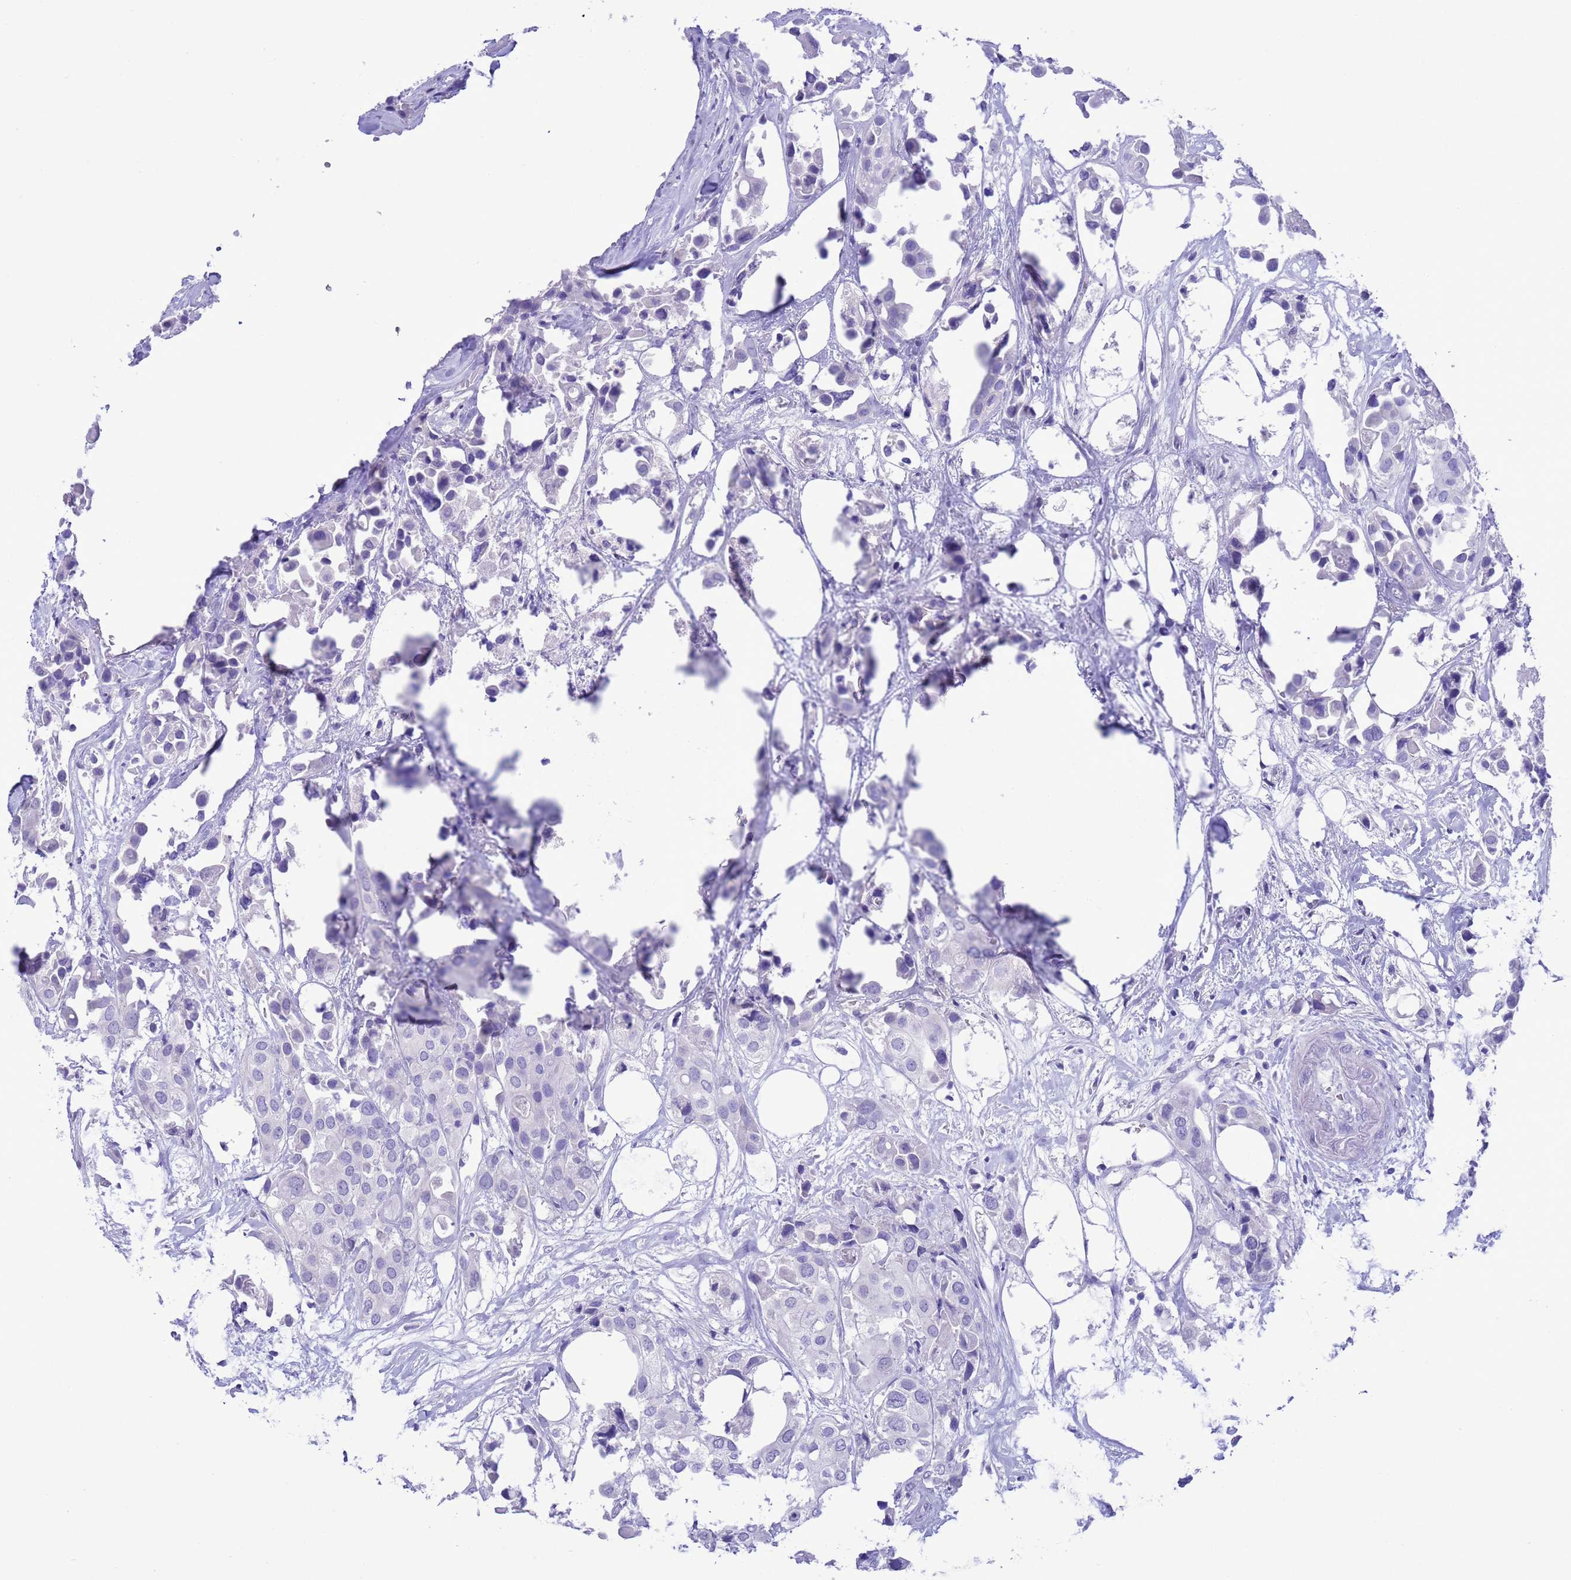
{"staining": {"intensity": "negative", "quantity": "none", "location": "none"}, "tissue": "urothelial cancer", "cell_type": "Tumor cells", "image_type": "cancer", "snomed": [{"axis": "morphology", "description": "Urothelial carcinoma, High grade"}, {"axis": "topography", "description": "Urinary bladder"}], "caption": "There is no significant positivity in tumor cells of urothelial carcinoma (high-grade).", "gene": "GSTM1", "patient": {"sex": "male", "age": 64}}